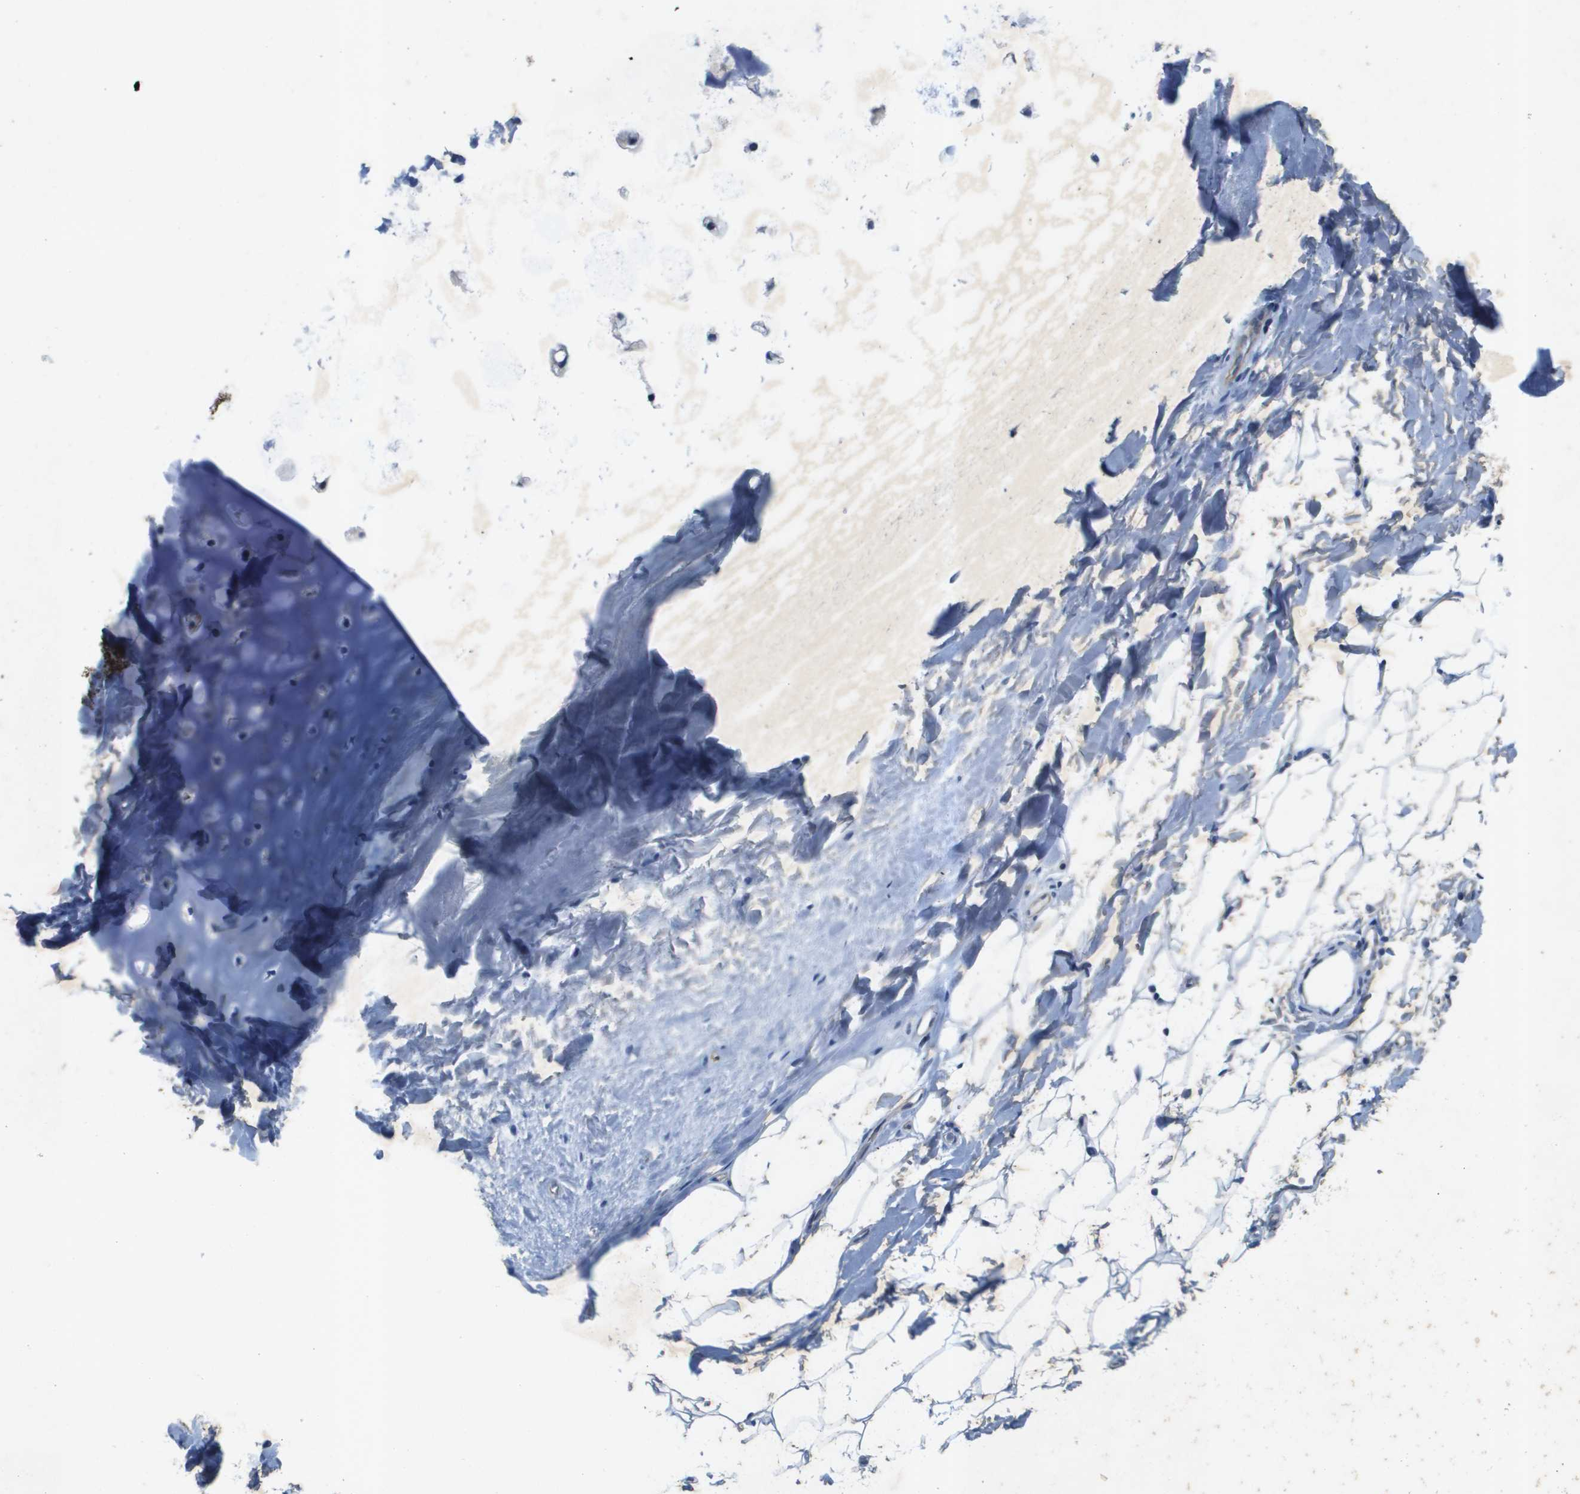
{"staining": {"intensity": "negative", "quantity": "none", "location": "none"}, "tissue": "adipose tissue", "cell_type": "Adipocytes", "image_type": "normal", "snomed": [{"axis": "morphology", "description": "Normal tissue, NOS"}, {"axis": "topography", "description": "Cartilage tissue"}, {"axis": "topography", "description": "Bronchus"}], "caption": "DAB (3,3'-diaminobenzidine) immunohistochemical staining of normal human adipose tissue demonstrates no significant expression in adipocytes. The staining is performed using DAB brown chromogen with nuclei counter-stained in using hematoxylin.", "gene": "ITGA6", "patient": {"sex": "female", "age": 53}}